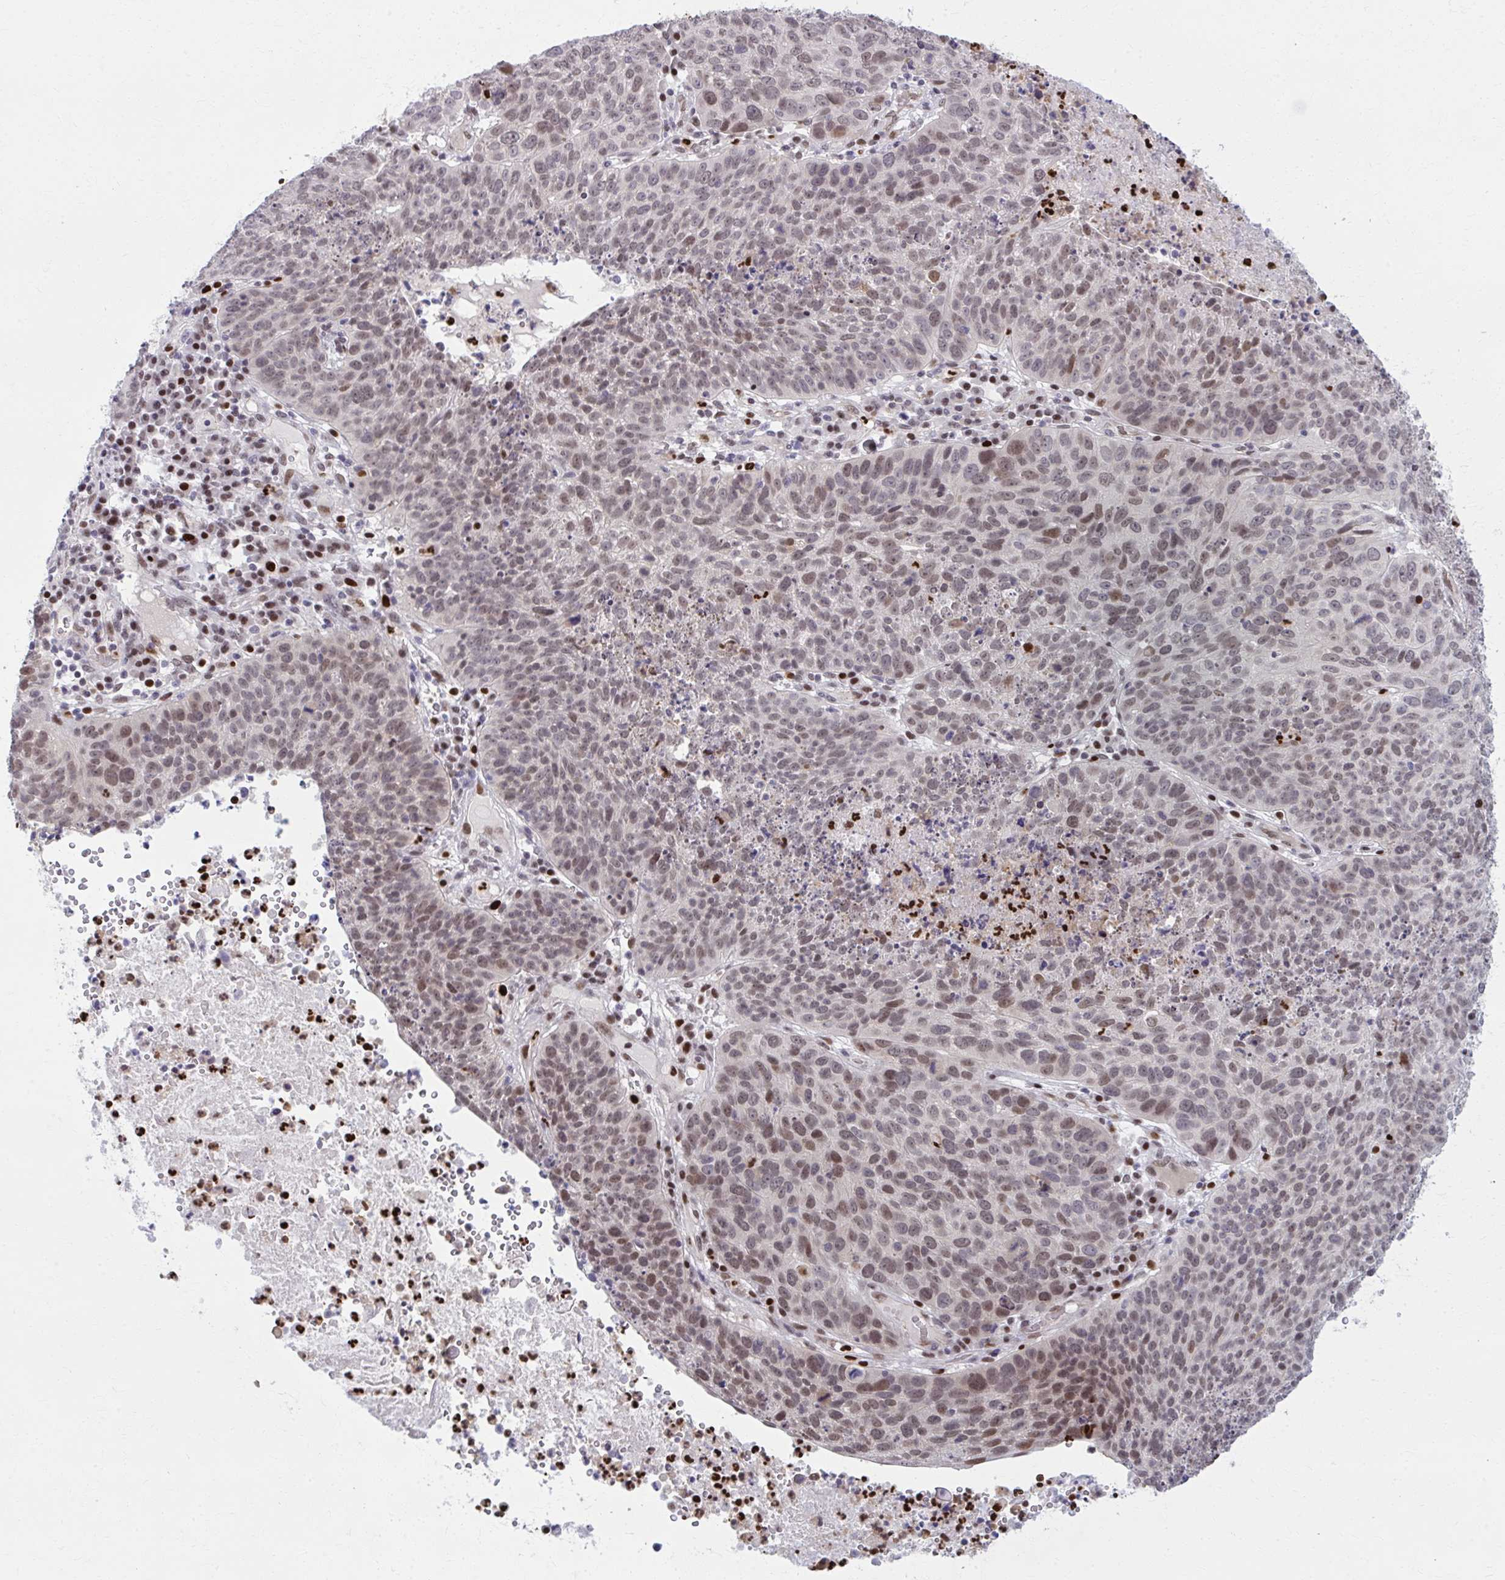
{"staining": {"intensity": "strong", "quantity": "25%-75%", "location": "nuclear"}, "tissue": "lung cancer", "cell_type": "Tumor cells", "image_type": "cancer", "snomed": [{"axis": "morphology", "description": "Squamous cell carcinoma, NOS"}, {"axis": "topography", "description": "Lung"}], "caption": "A brown stain highlights strong nuclear expression of a protein in lung squamous cell carcinoma tumor cells.", "gene": "ZNF559", "patient": {"sex": "male", "age": 63}}